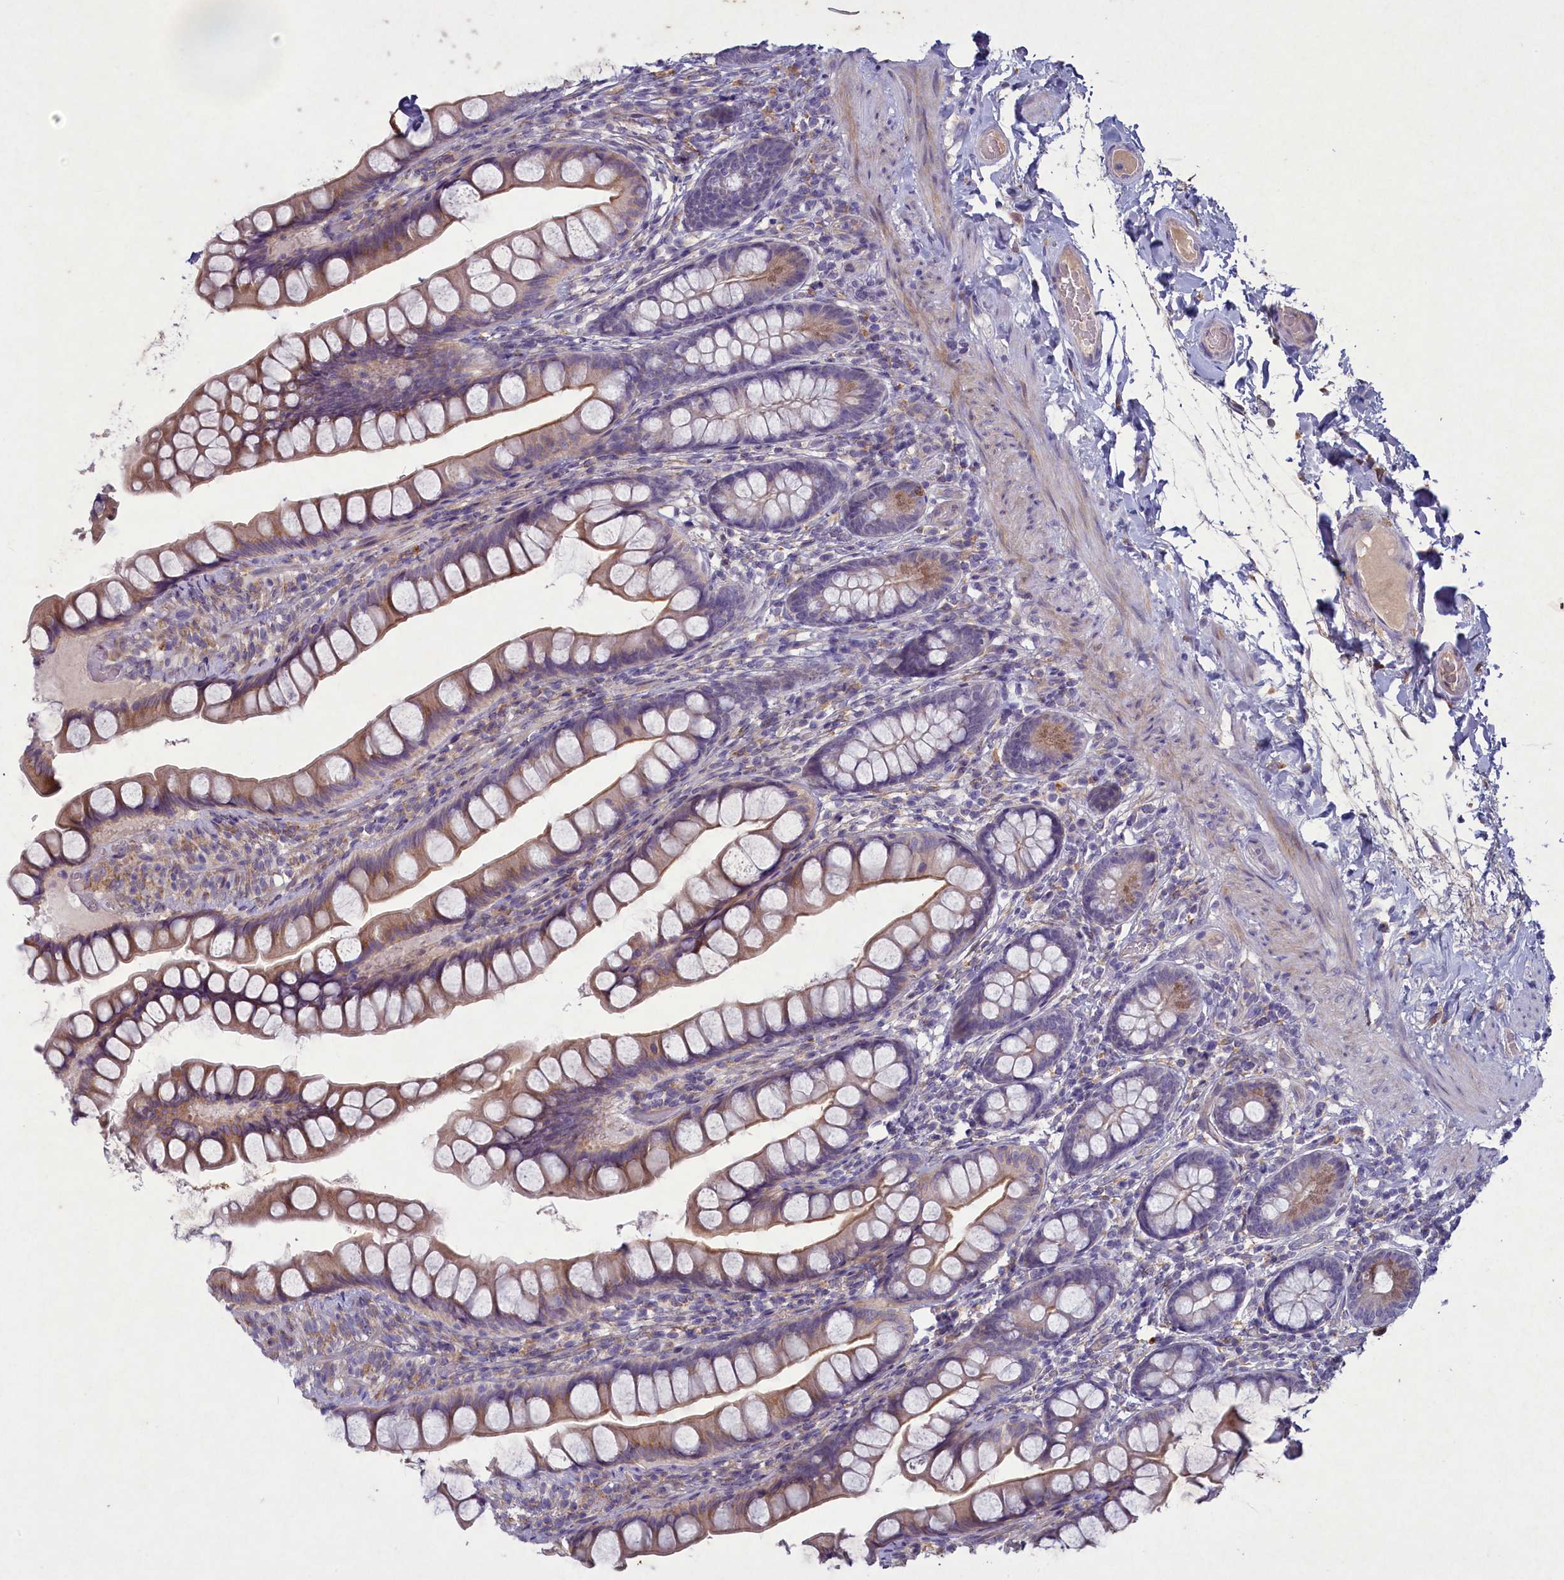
{"staining": {"intensity": "moderate", "quantity": ">75%", "location": "cytoplasmic/membranous"}, "tissue": "small intestine", "cell_type": "Glandular cells", "image_type": "normal", "snomed": [{"axis": "morphology", "description": "Normal tissue, NOS"}, {"axis": "topography", "description": "Small intestine"}], "caption": "A histopathology image of small intestine stained for a protein reveals moderate cytoplasmic/membranous brown staining in glandular cells. The staining is performed using DAB (3,3'-diaminobenzidine) brown chromogen to label protein expression. The nuclei are counter-stained blue using hematoxylin.", "gene": "PLEKHG6", "patient": {"sex": "male", "age": 70}}